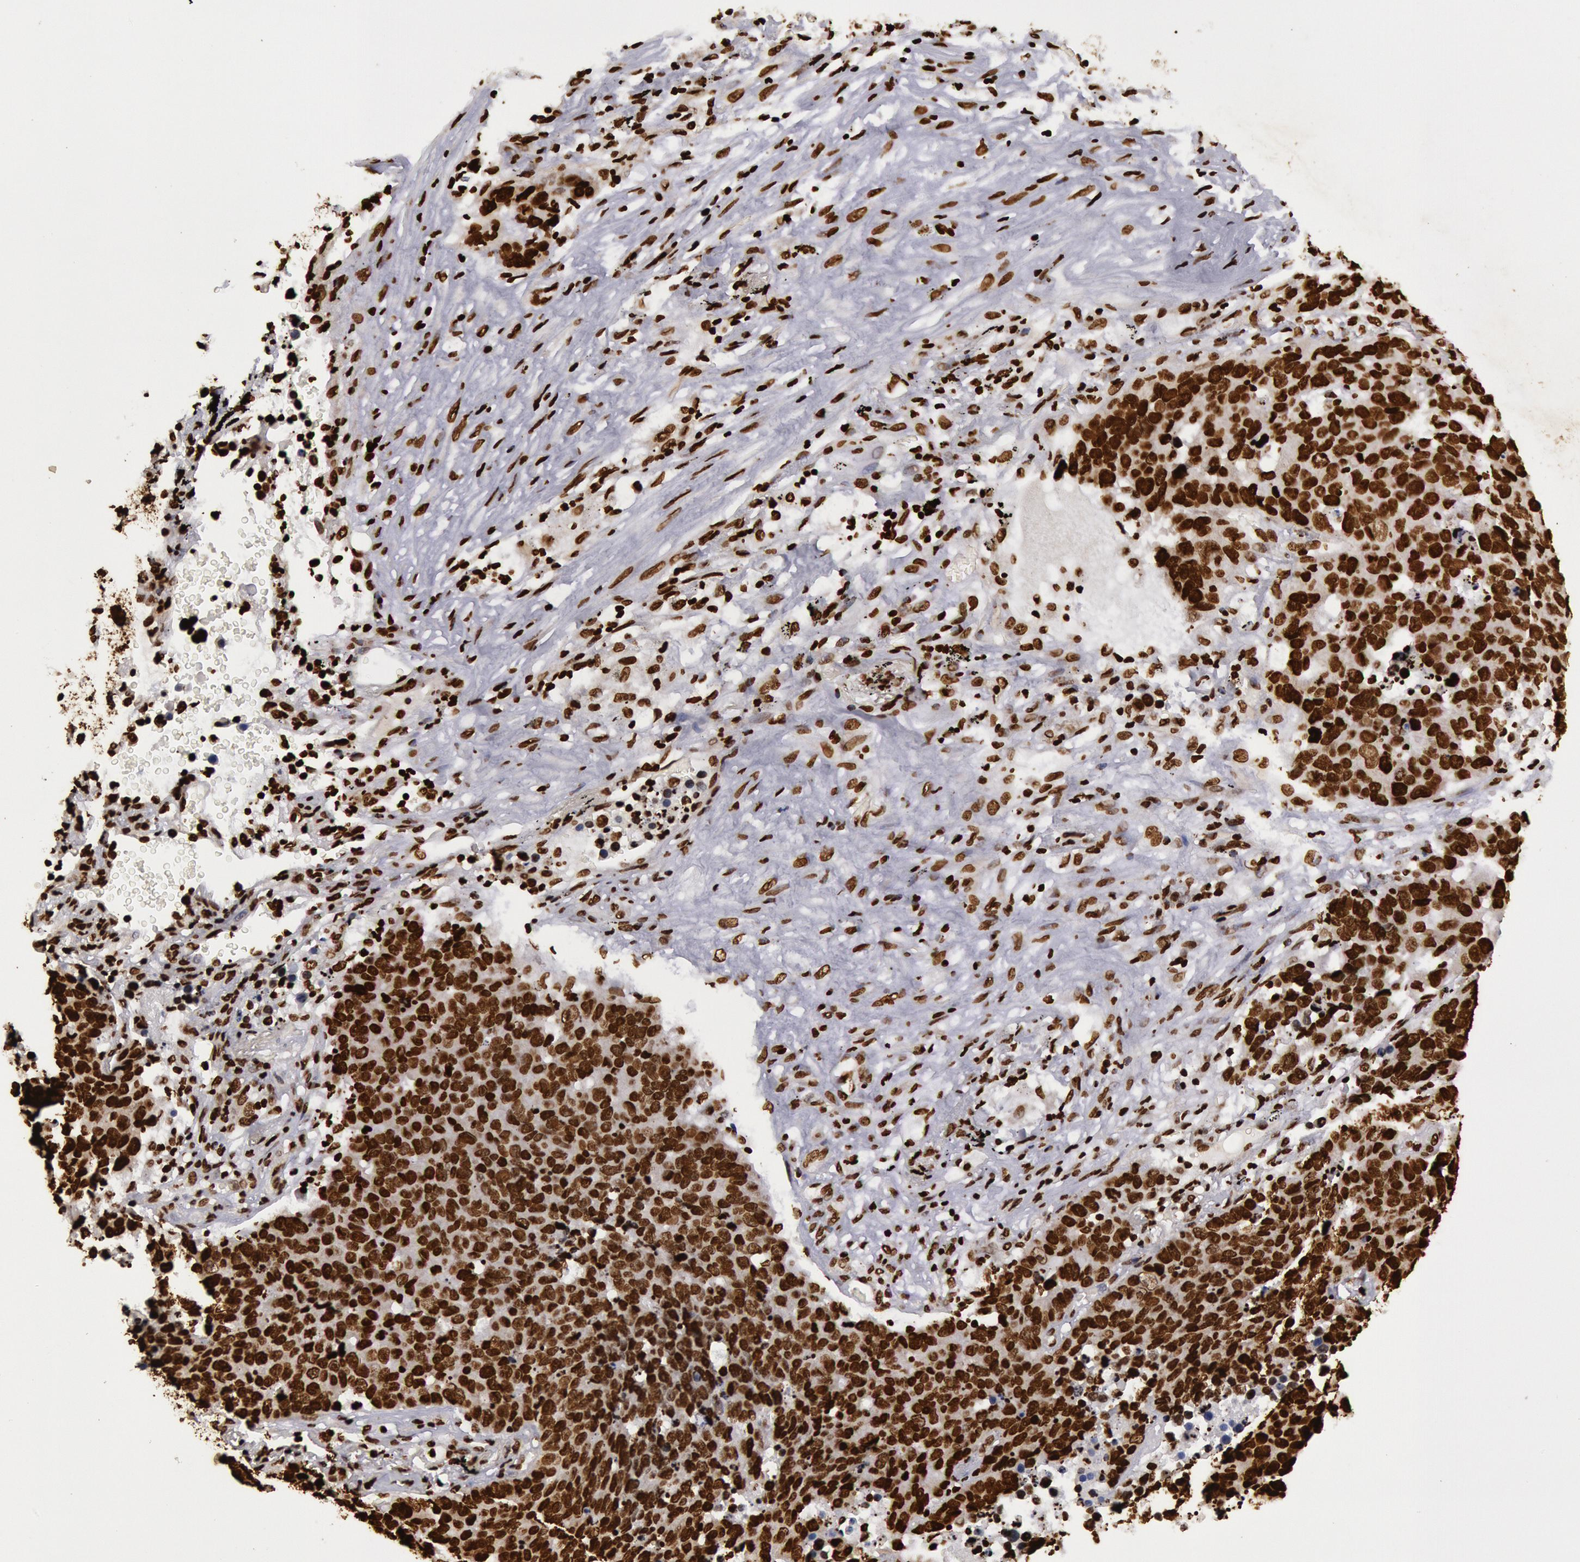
{"staining": {"intensity": "strong", "quantity": ">75%", "location": "nuclear"}, "tissue": "lung cancer", "cell_type": "Tumor cells", "image_type": "cancer", "snomed": [{"axis": "morphology", "description": "Carcinoid, malignant, NOS"}, {"axis": "topography", "description": "Lung"}], "caption": "About >75% of tumor cells in human lung cancer (malignant carcinoid) exhibit strong nuclear protein staining as visualized by brown immunohistochemical staining.", "gene": "H3-4", "patient": {"sex": "male", "age": 60}}